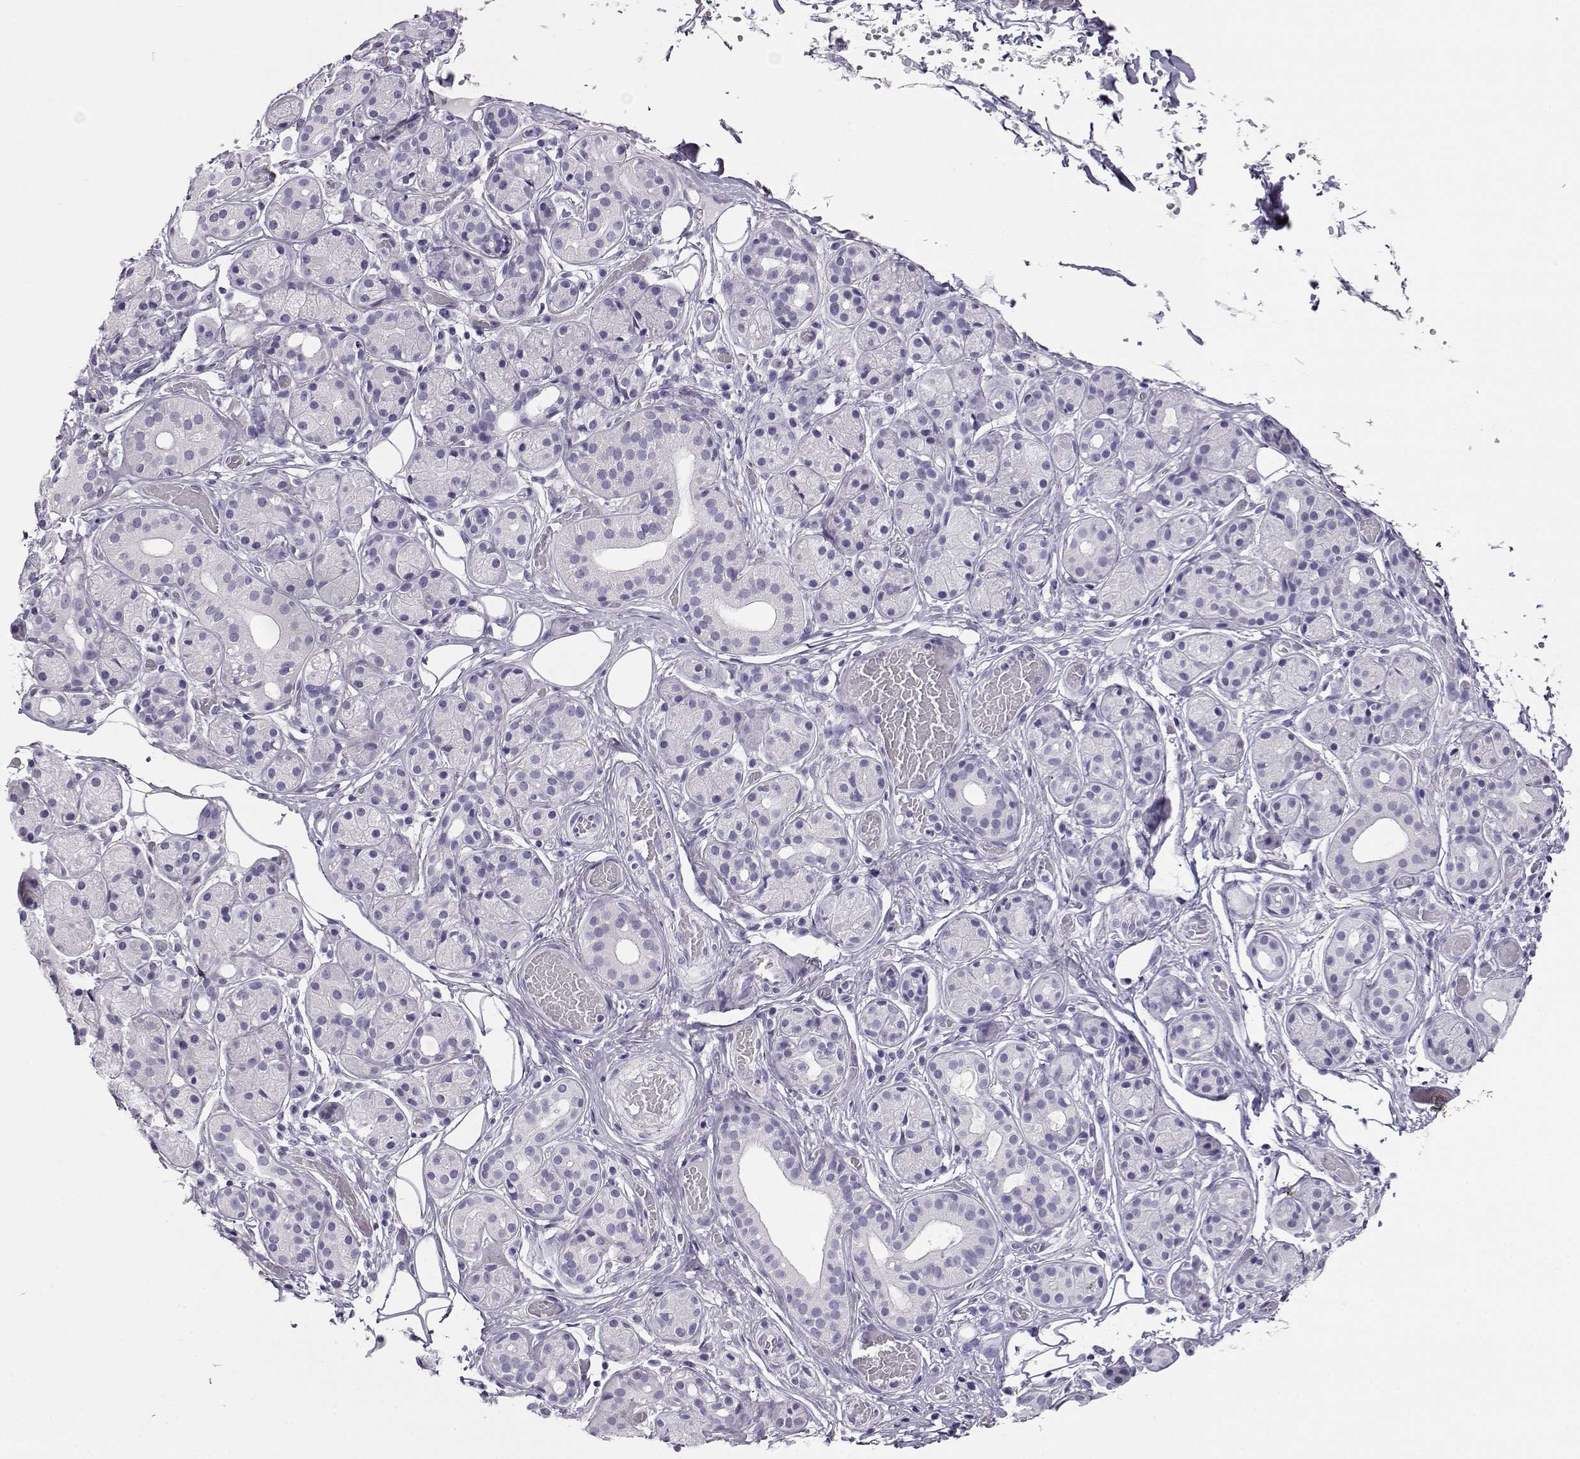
{"staining": {"intensity": "negative", "quantity": "none", "location": "none"}, "tissue": "salivary gland", "cell_type": "Glandular cells", "image_type": "normal", "snomed": [{"axis": "morphology", "description": "Normal tissue, NOS"}, {"axis": "topography", "description": "Salivary gland"}, {"axis": "topography", "description": "Peripheral nerve tissue"}], "caption": "This is a histopathology image of immunohistochemistry (IHC) staining of normal salivary gland, which shows no expression in glandular cells.", "gene": "RHOXF2B", "patient": {"sex": "male", "age": 71}}